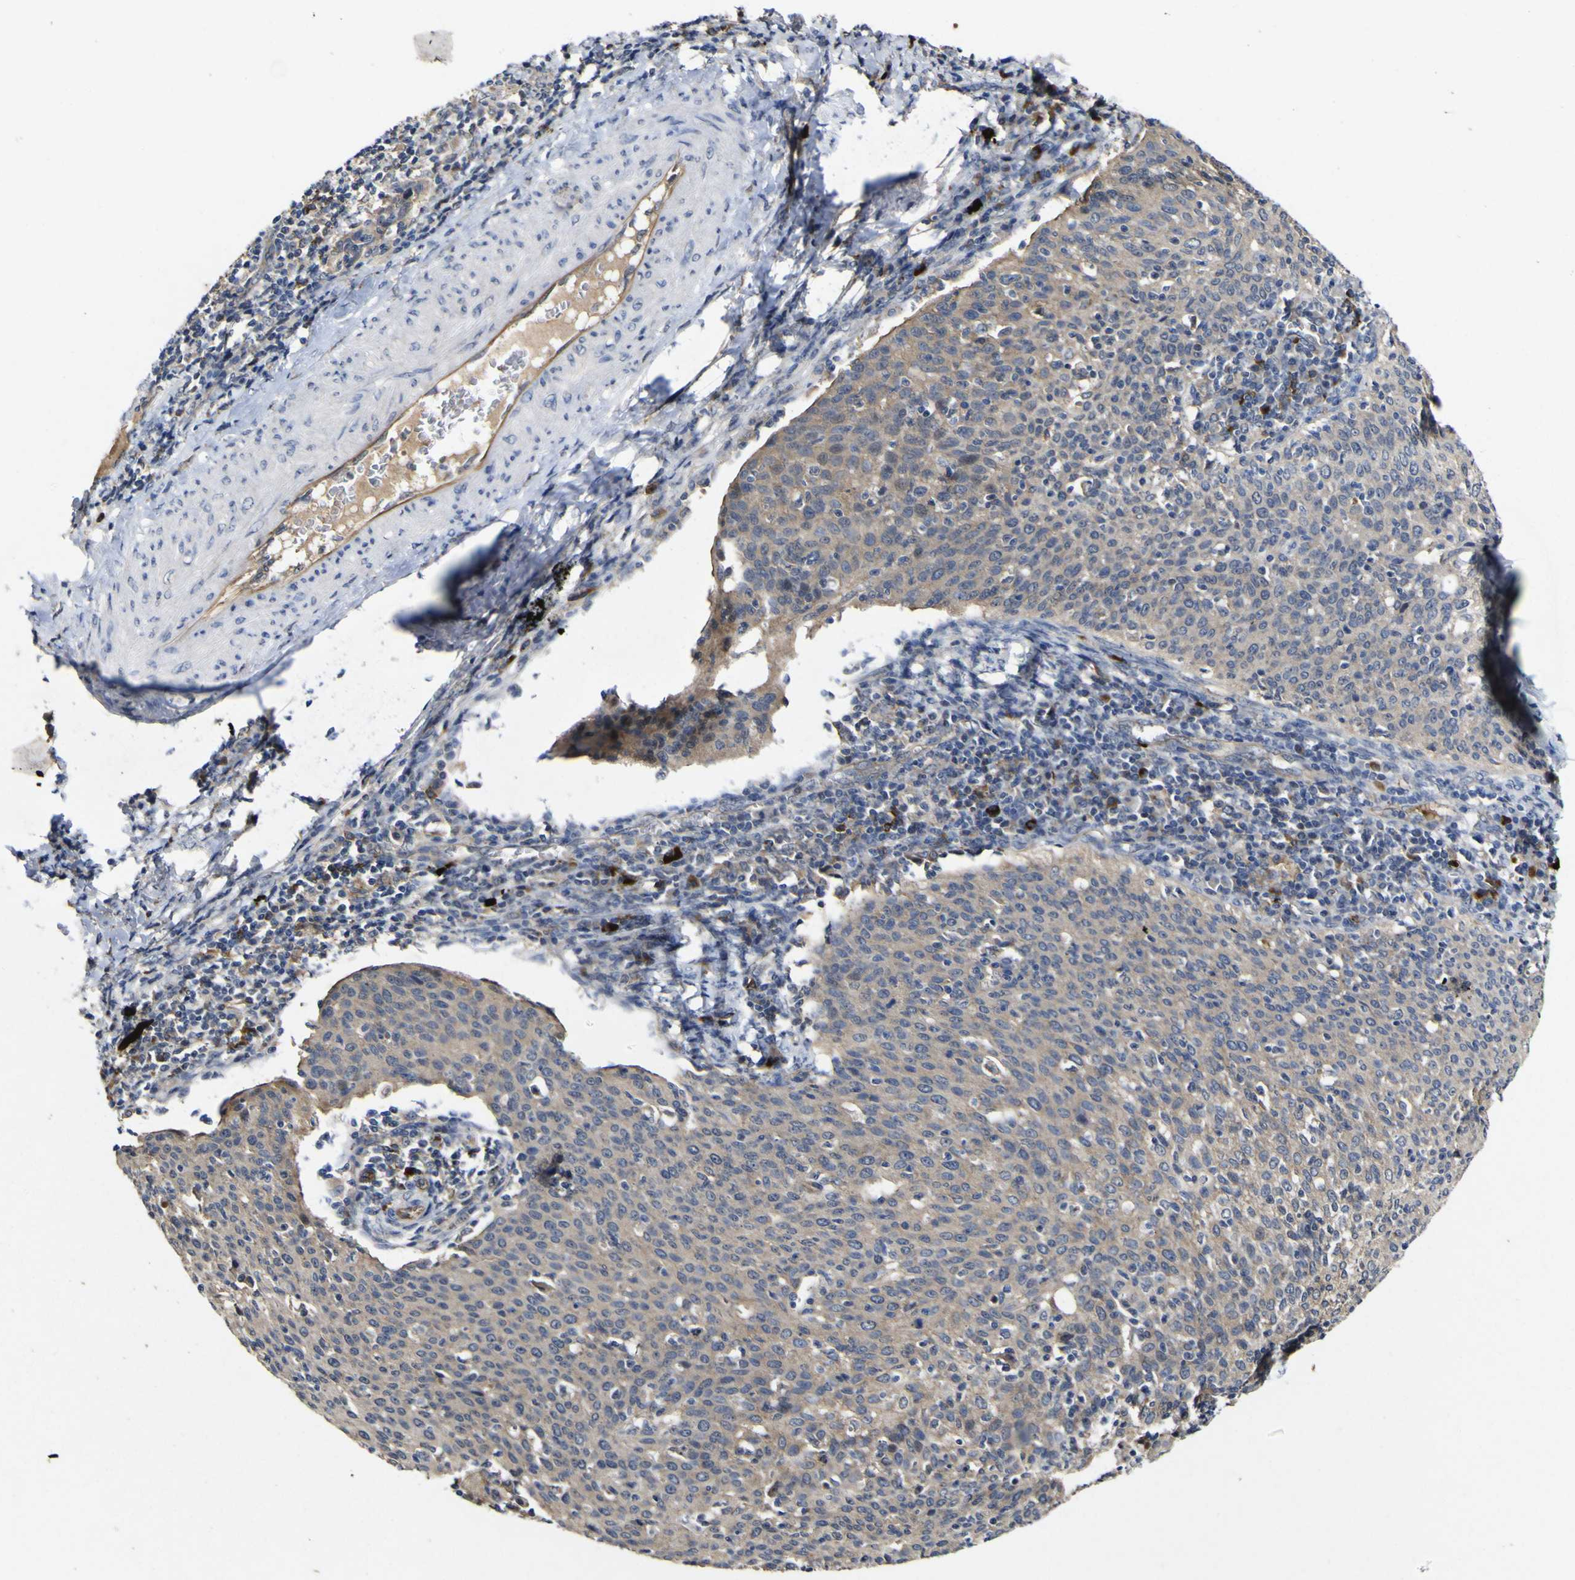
{"staining": {"intensity": "weak", "quantity": ">75%", "location": "cytoplasmic/membranous"}, "tissue": "cervical cancer", "cell_type": "Tumor cells", "image_type": "cancer", "snomed": [{"axis": "morphology", "description": "Squamous cell carcinoma, NOS"}, {"axis": "topography", "description": "Cervix"}], "caption": "Immunohistochemical staining of human cervical cancer shows weak cytoplasmic/membranous protein expression in about >75% of tumor cells.", "gene": "CCL2", "patient": {"sex": "female", "age": 38}}